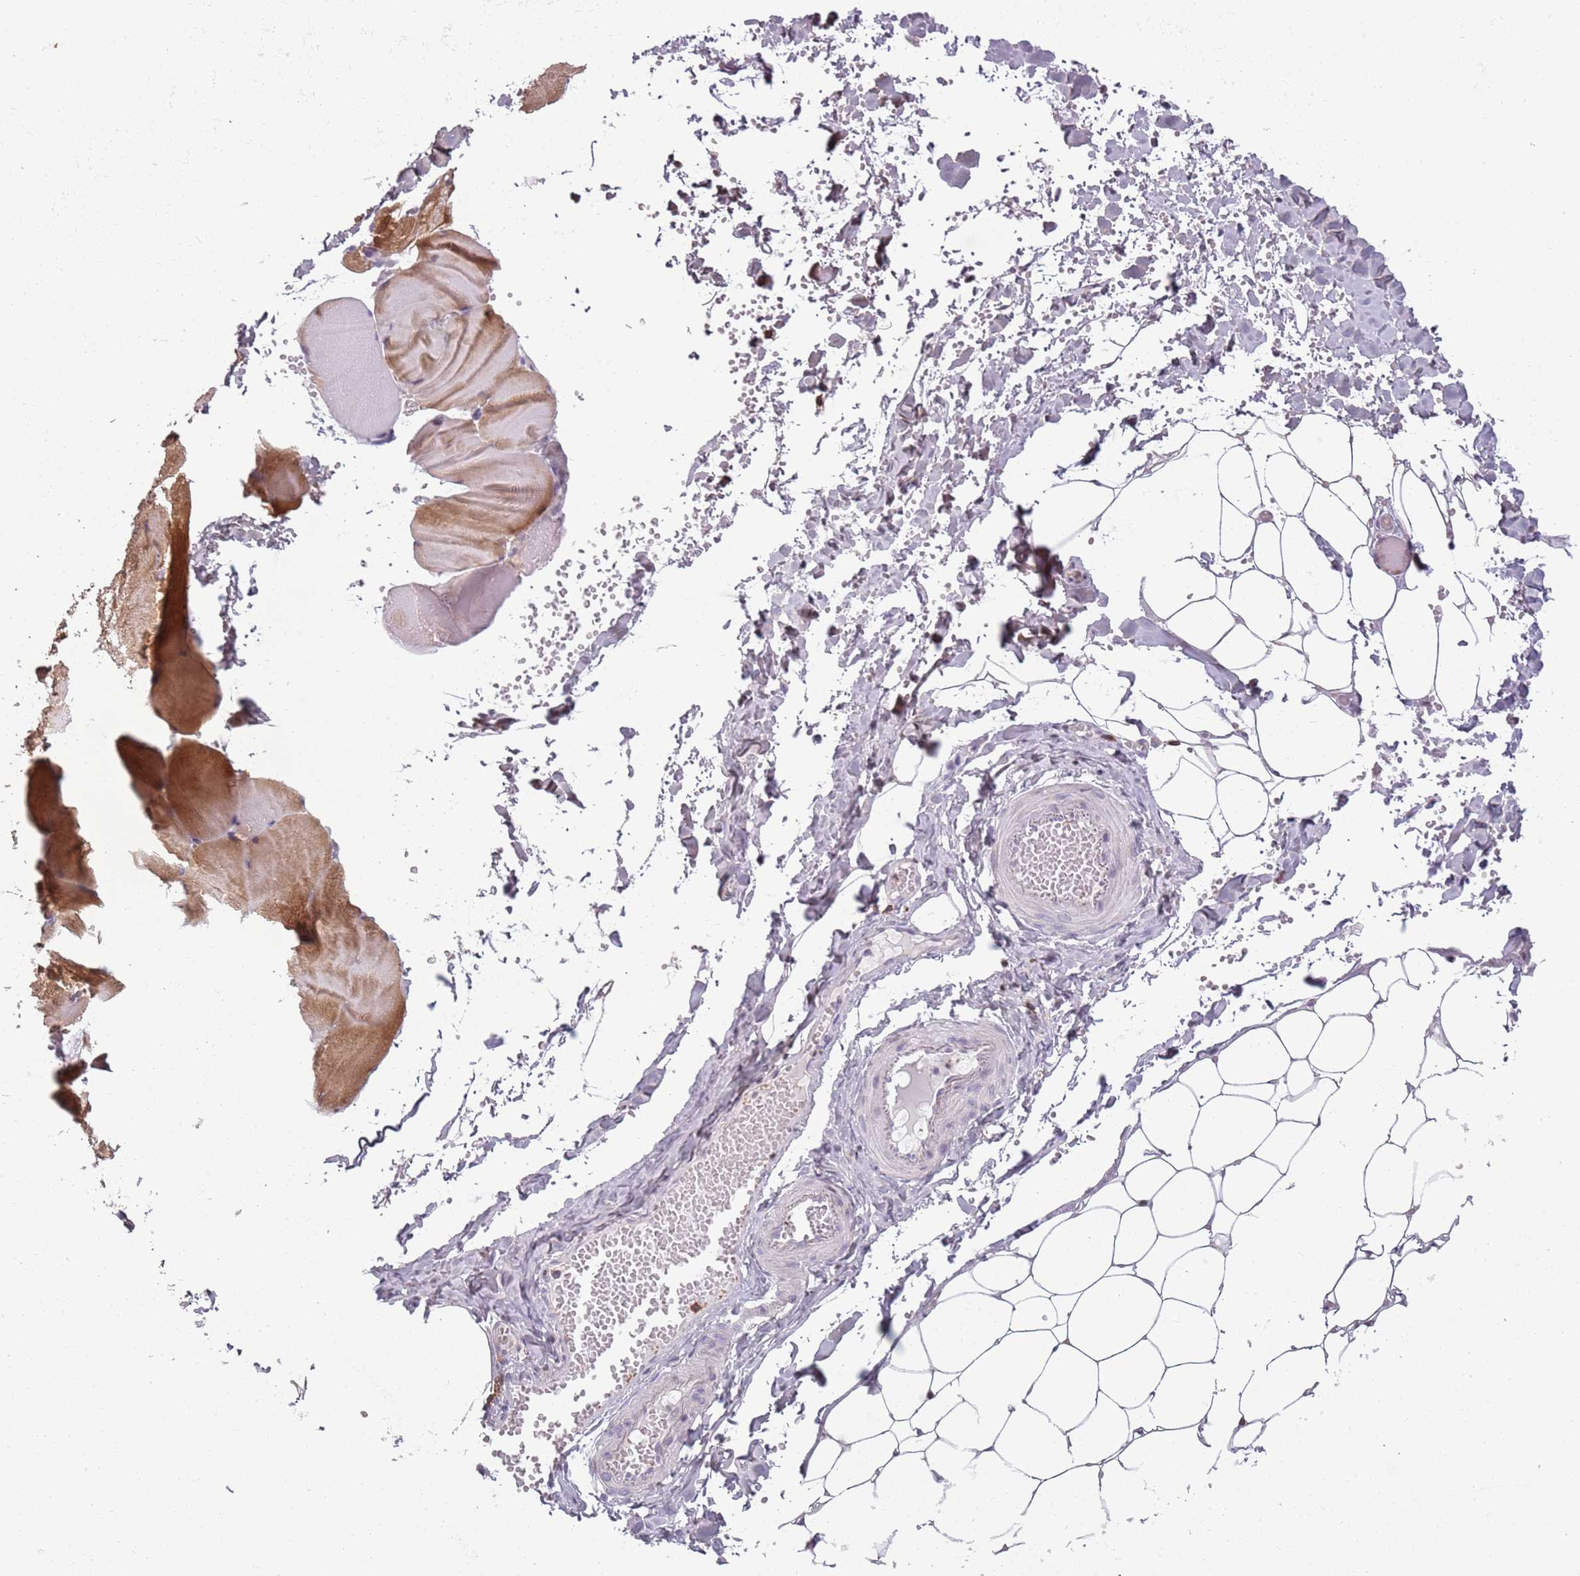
{"staining": {"intensity": "negative", "quantity": "none", "location": "none"}, "tissue": "adipose tissue", "cell_type": "Adipocytes", "image_type": "normal", "snomed": [{"axis": "morphology", "description": "Normal tissue, NOS"}, {"axis": "topography", "description": "Skeletal muscle"}, {"axis": "topography", "description": "Peripheral nerve tissue"}], "caption": "This is a histopathology image of immunohistochemistry (IHC) staining of normal adipose tissue, which shows no expression in adipocytes.", "gene": "ZNF583", "patient": {"sex": "female", "age": 55}}